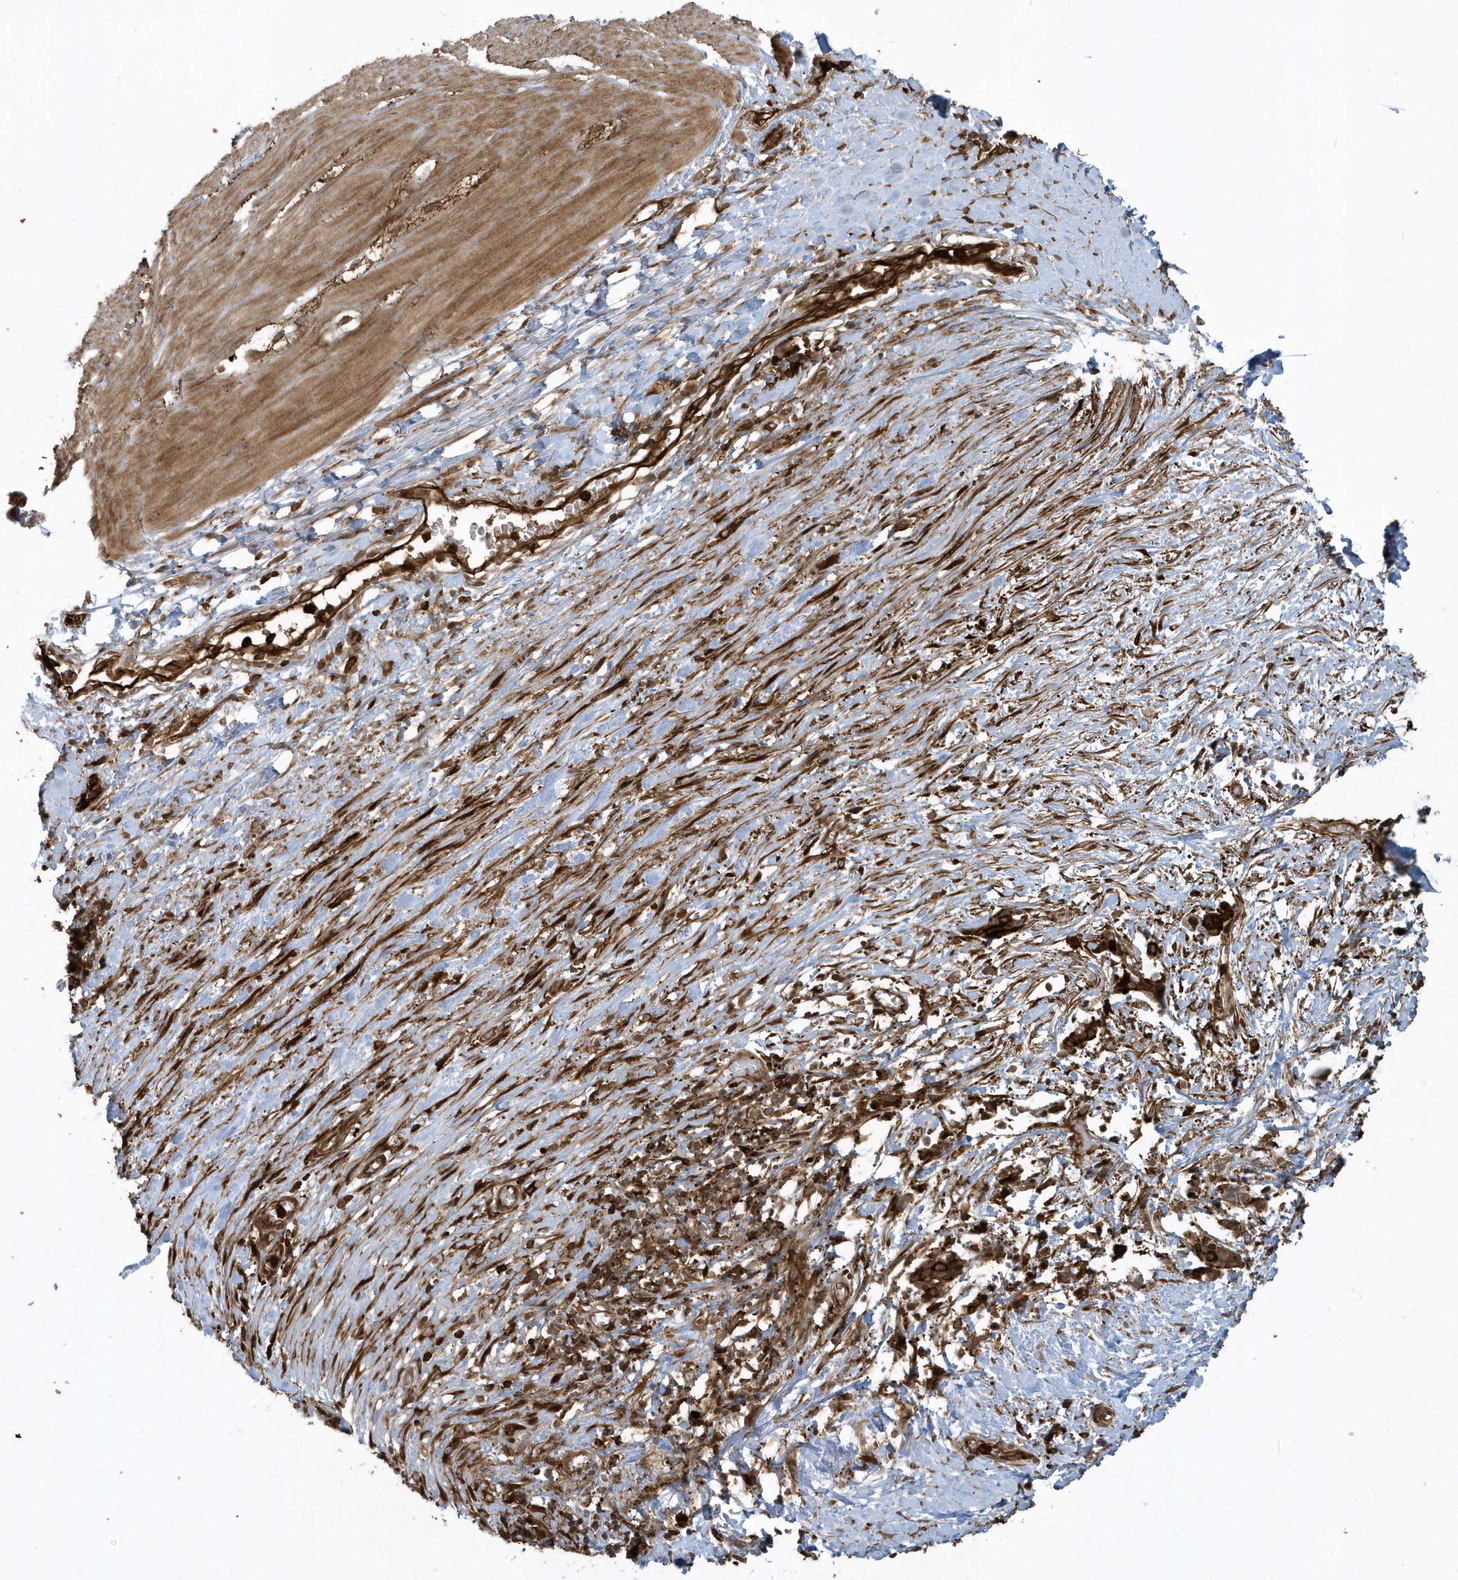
{"staining": {"intensity": "moderate", "quantity": ">75%", "location": "cytoplasmic/membranous"}, "tissue": "smooth muscle", "cell_type": "Smooth muscle cells", "image_type": "normal", "snomed": [{"axis": "morphology", "description": "Normal tissue, NOS"}, {"axis": "morphology", "description": "Adenocarcinoma, NOS"}, {"axis": "topography", "description": "Colon"}, {"axis": "topography", "description": "Peripheral nerve tissue"}], "caption": "IHC of unremarkable human smooth muscle shows medium levels of moderate cytoplasmic/membranous positivity in about >75% of smooth muscle cells. The staining was performed using DAB (3,3'-diaminobenzidine) to visualize the protein expression in brown, while the nuclei were stained in blue with hematoxylin (Magnification: 20x).", "gene": "CLCN6", "patient": {"sex": "male", "age": 14}}